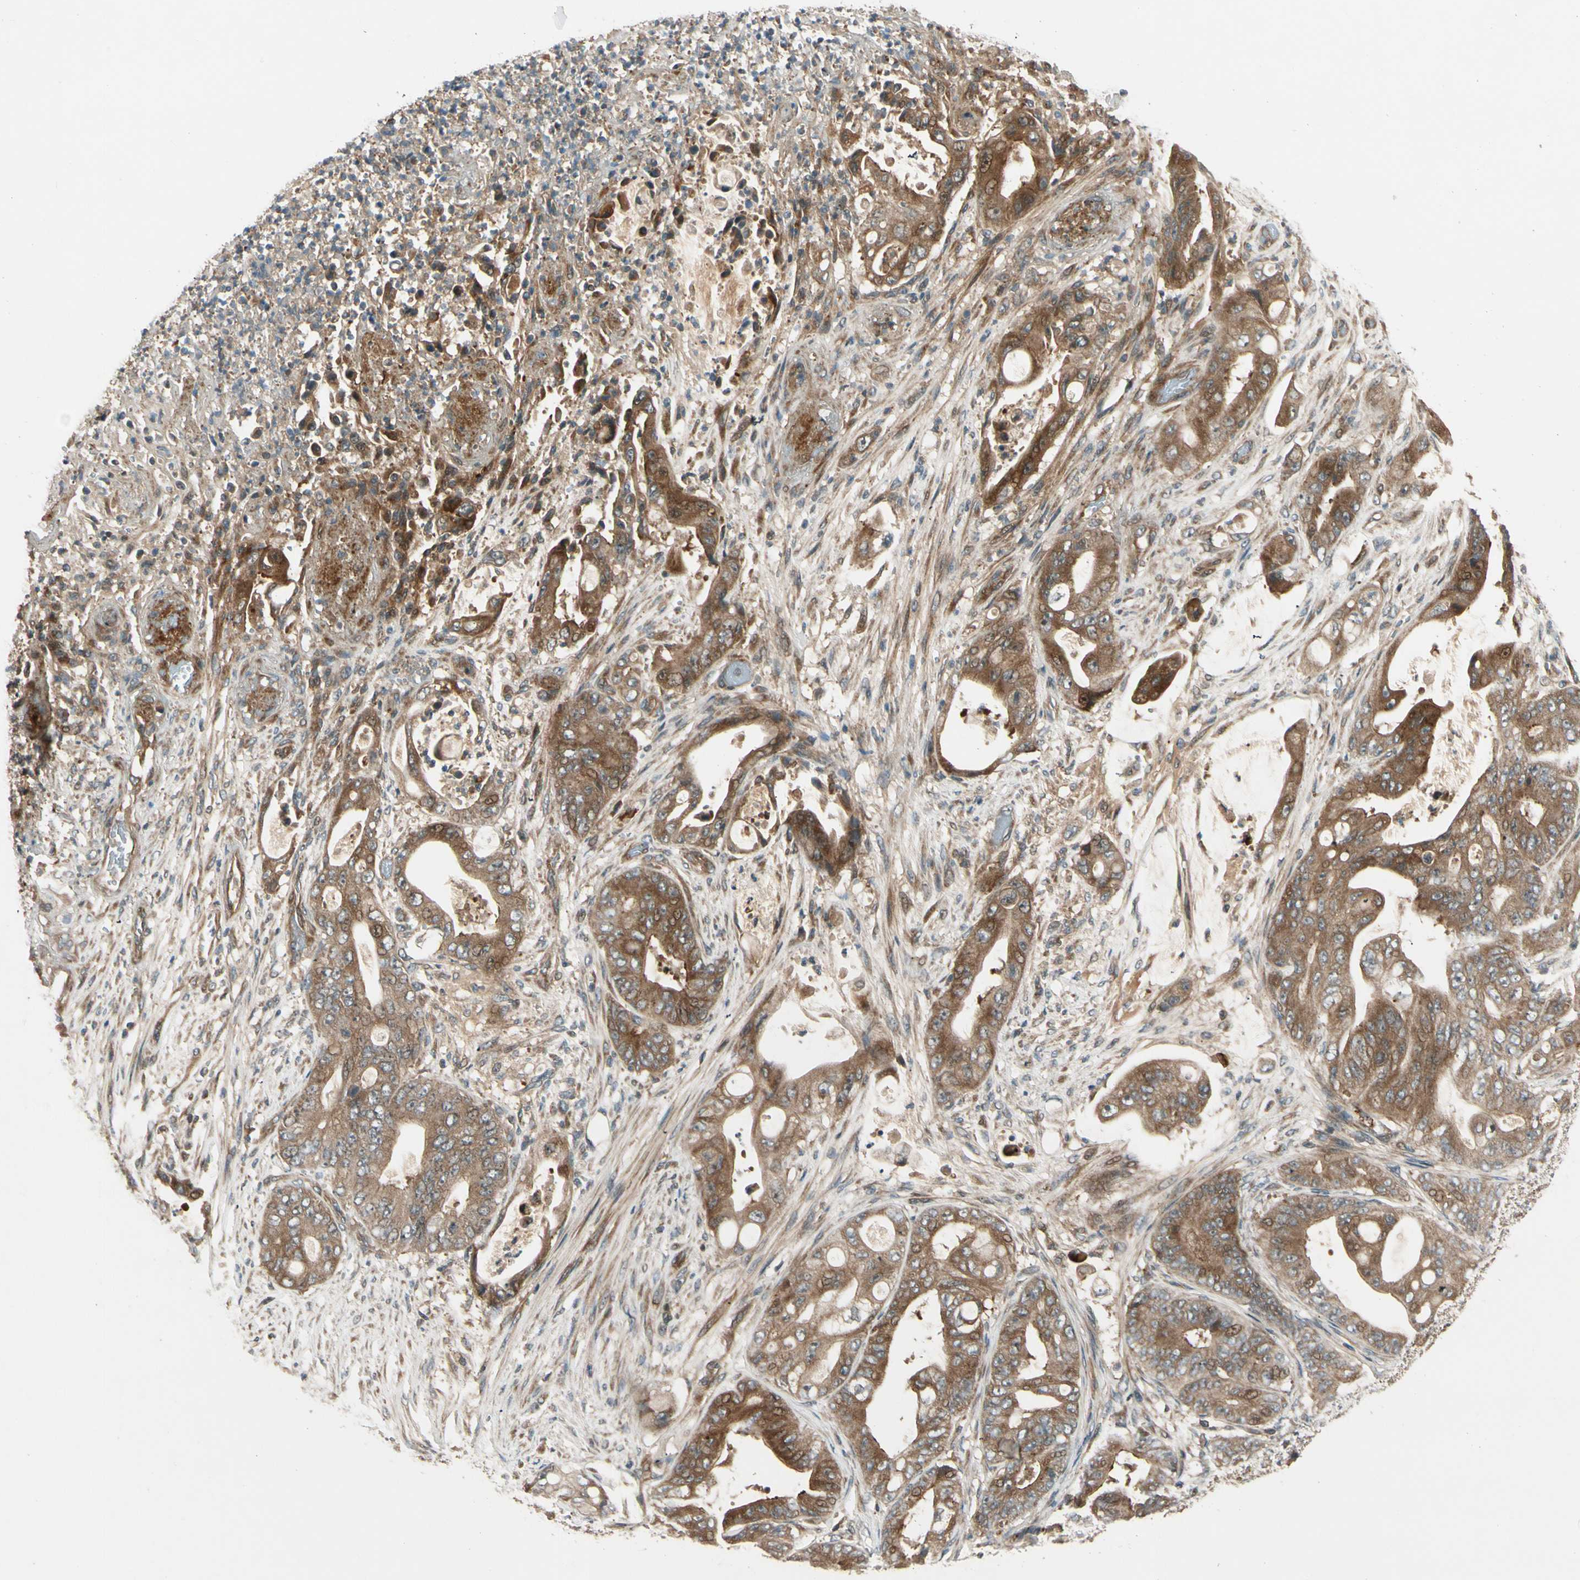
{"staining": {"intensity": "moderate", "quantity": ">75%", "location": "cytoplasmic/membranous,nuclear"}, "tissue": "stomach cancer", "cell_type": "Tumor cells", "image_type": "cancer", "snomed": [{"axis": "morphology", "description": "Adenocarcinoma, NOS"}, {"axis": "topography", "description": "Stomach"}], "caption": "Protein staining of adenocarcinoma (stomach) tissue demonstrates moderate cytoplasmic/membranous and nuclear staining in approximately >75% of tumor cells.", "gene": "ACVR1C", "patient": {"sex": "female", "age": 73}}